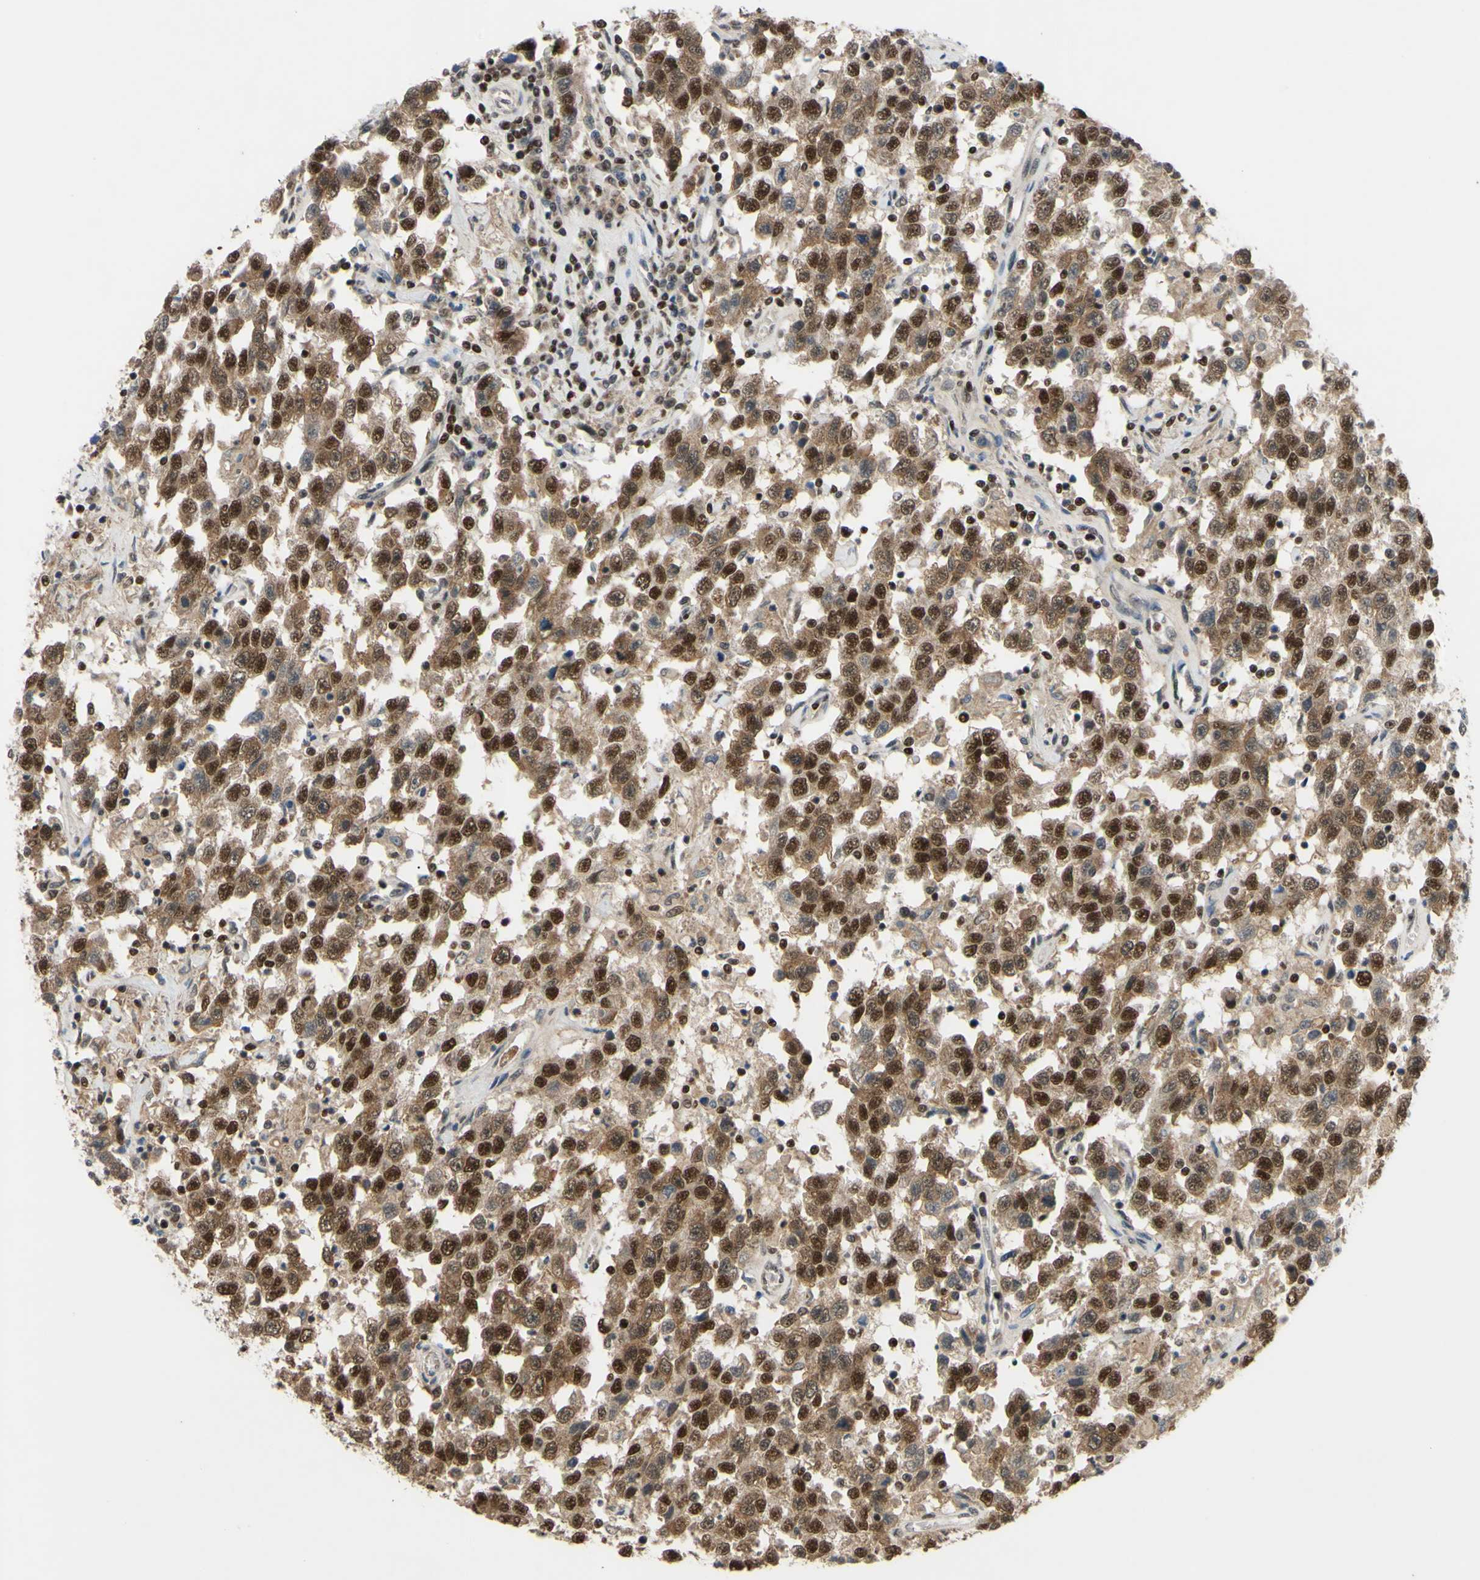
{"staining": {"intensity": "moderate", "quantity": ">75%", "location": "cytoplasmic/membranous,nuclear"}, "tissue": "testis cancer", "cell_type": "Tumor cells", "image_type": "cancer", "snomed": [{"axis": "morphology", "description": "Seminoma, NOS"}, {"axis": "topography", "description": "Testis"}], "caption": "Testis cancer (seminoma) stained with a protein marker demonstrates moderate staining in tumor cells.", "gene": "SP4", "patient": {"sex": "male", "age": 41}}